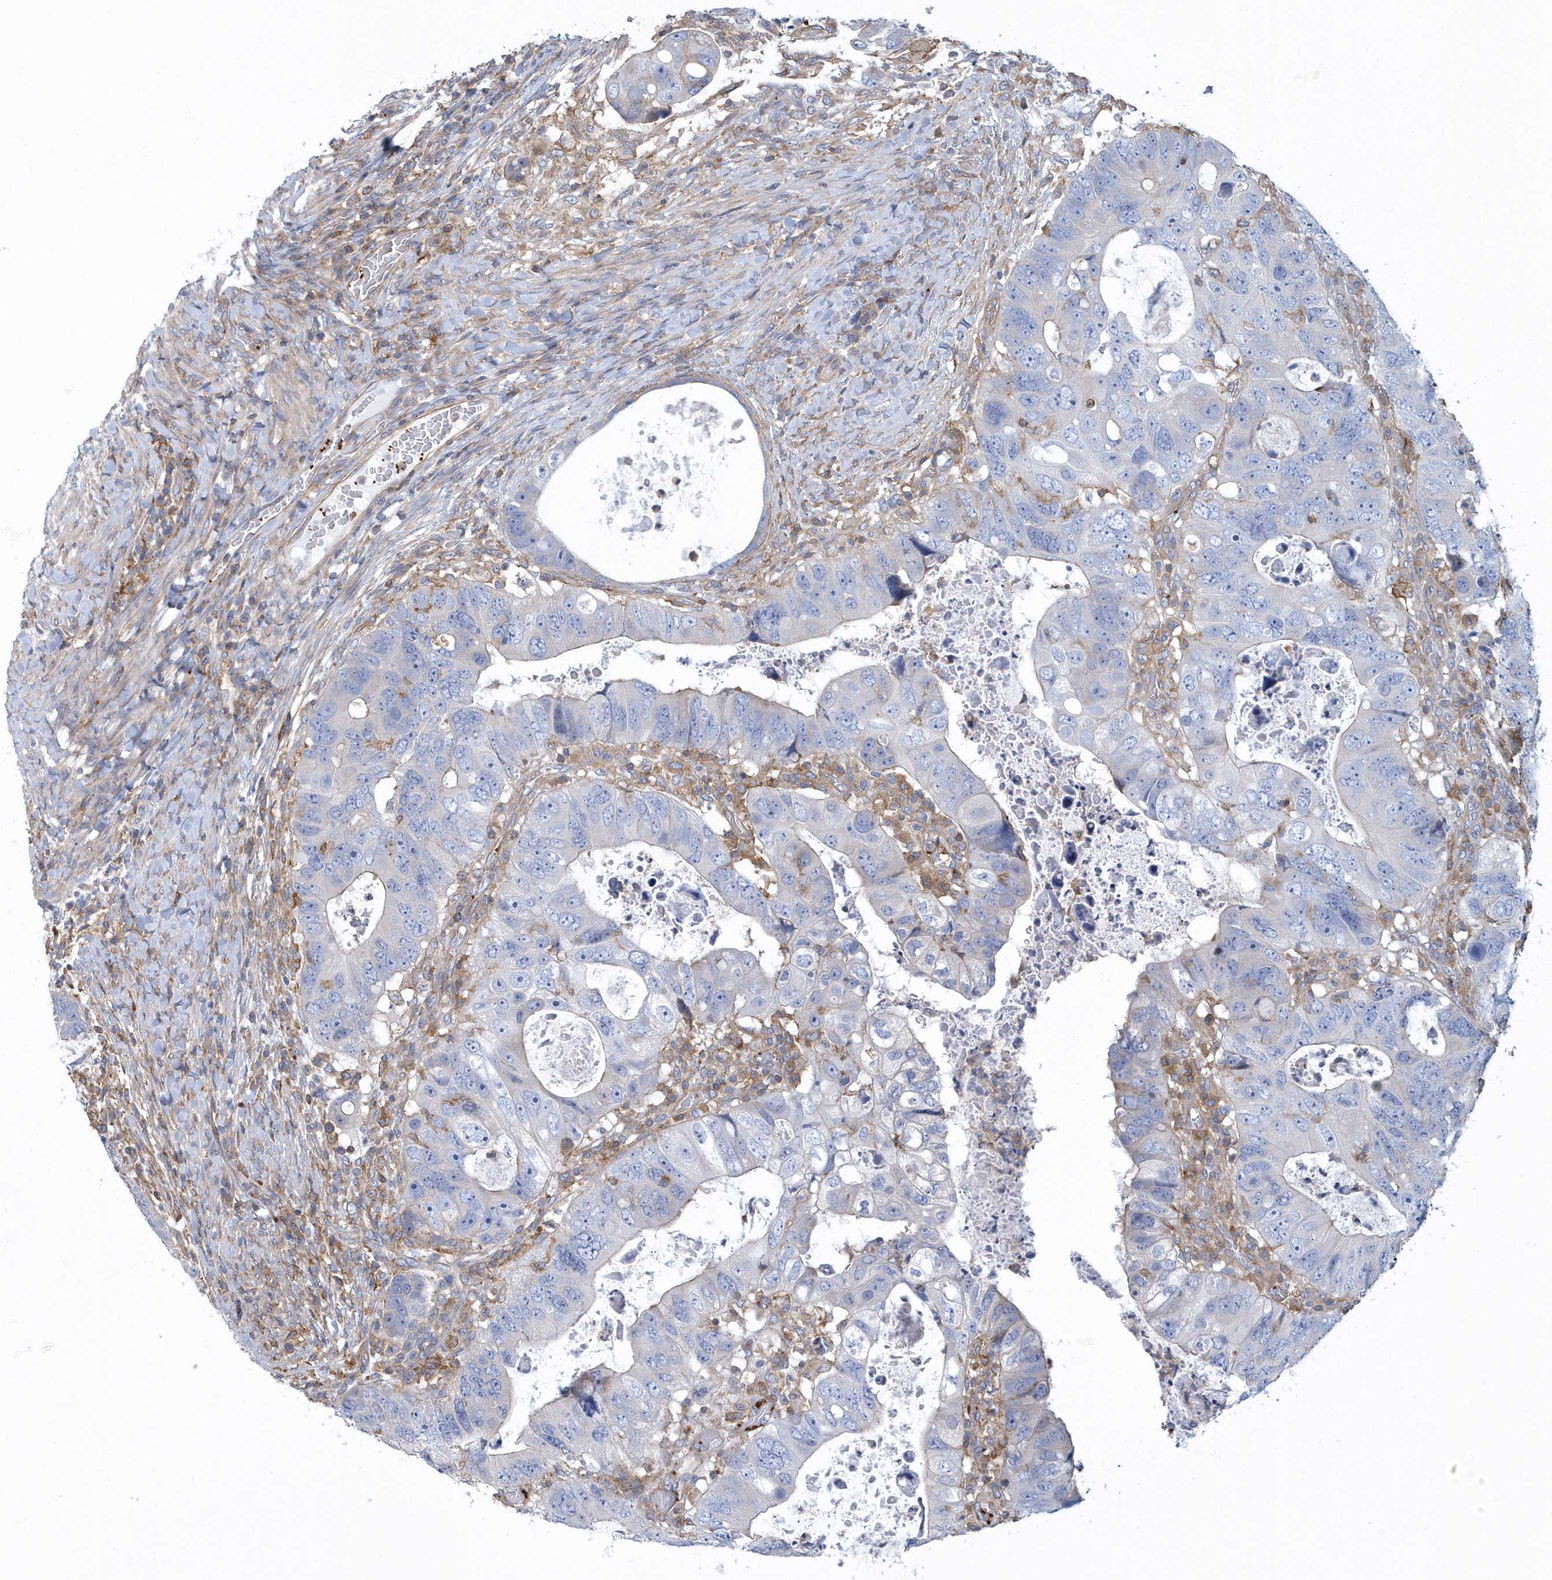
{"staining": {"intensity": "negative", "quantity": "none", "location": "none"}, "tissue": "colorectal cancer", "cell_type": "Tumor cells", "image_type": "cancer", "snomed": [{"axis": "morphology", "description": "Adenocarcinoma, NOS"}, {"axis": "topography", "description": "Rectum"}], "caption": "Immunohistochemical staining of human colorectal cancer exhibits no significant staining in tumor cells.", "gene": "ARAP2", "patient": {"sex": "male", "age": 59}}